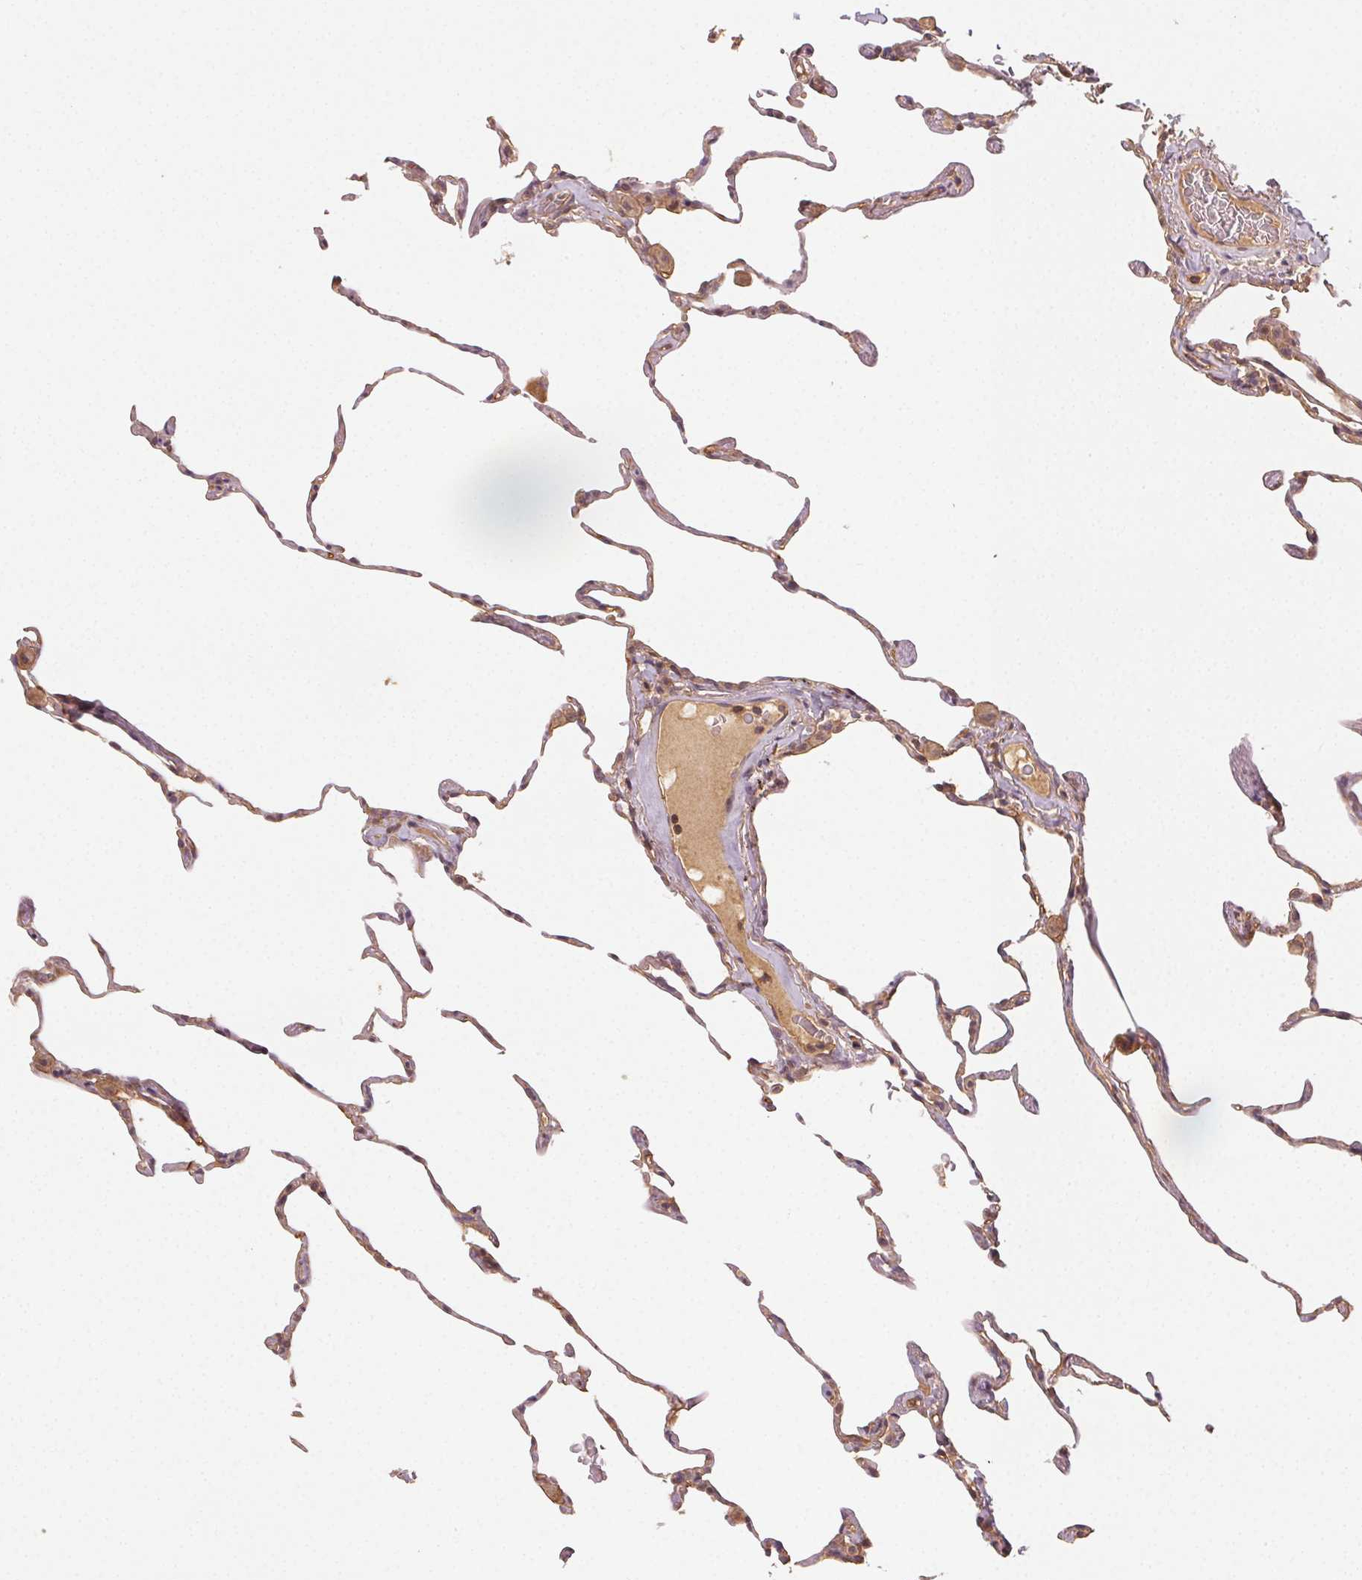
{"staining": {"intensity": "weak", "quantity": ">75%", "location": "cytoplasmic/membranous"}, "tissue": "lung", "cell_type": "Alveolar cells", "image_type": "normal", "snomed": [{"axis": "morphology", "description": "Normal tissue, NOS"}, {"axis": "topography", "description": "Lung"}], "caption": "Alveolar cells display low levels of weak cytoplasmic/membranous expression in about >75% of cells in benign human lung. (Stains: DAB in brown, nuclei in blue, Microscopy: brightfield microscopy at high magnification).", "gene": "RALA", "patient": {"sex": "female", "age": 57}}